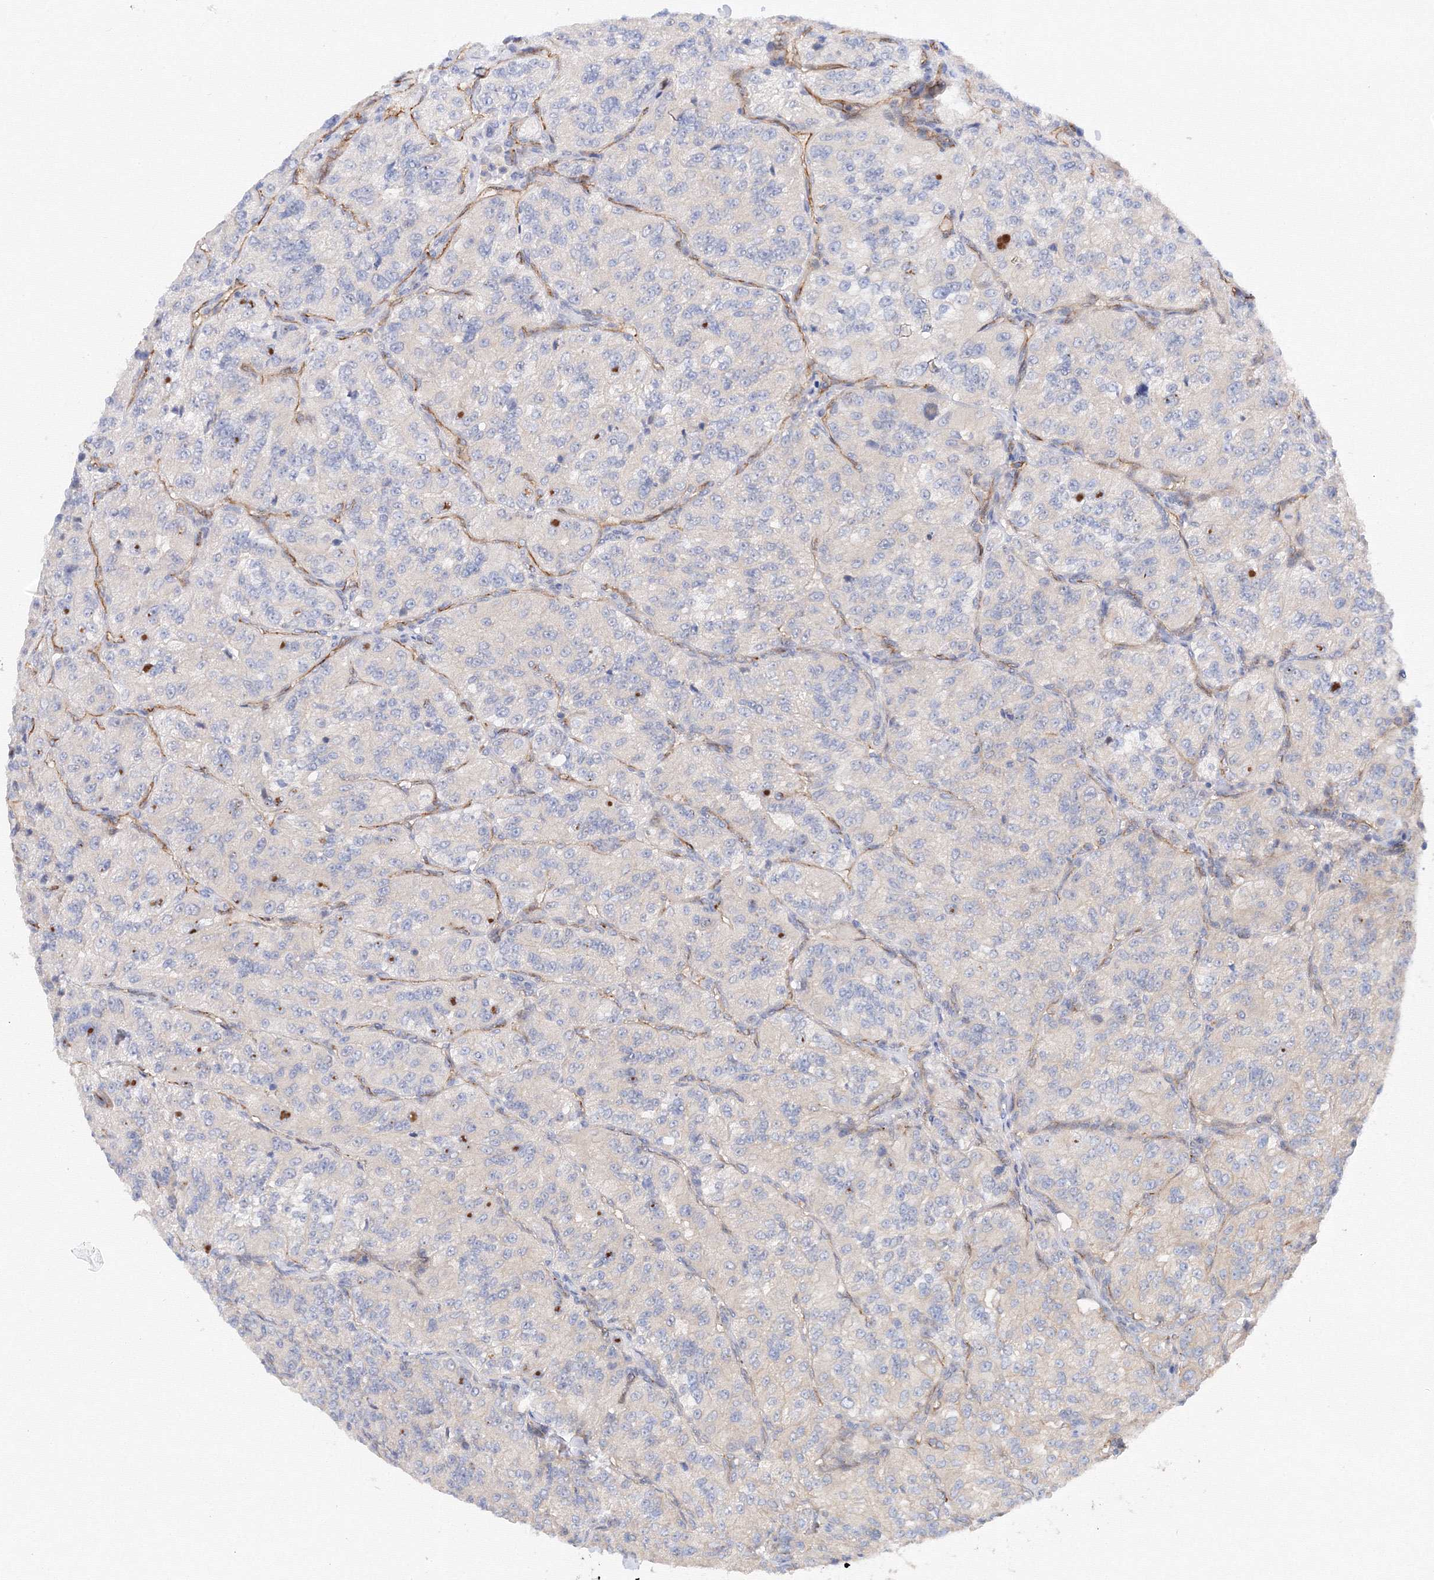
{"staining": {"intensity": "negative", "quantity": "none", "location": "none"}, "tissue": "renal cancer", "cell_type": "Tumor cells", "image_type": "cancer", "snomed": [{"axis": "morphology", "description": "Adenocarcinoma, NOS"}, {"axis": "topography", "description": "Kidney"}], "caption": "A histopathology image of human renal cancer is negative for staining in tumor cells. (DAB immunohistochemistry (IHC) with hematoxylin counter stain).", "gene": "DIS3L2", "patient": {"sex": "female", "age": 63}}